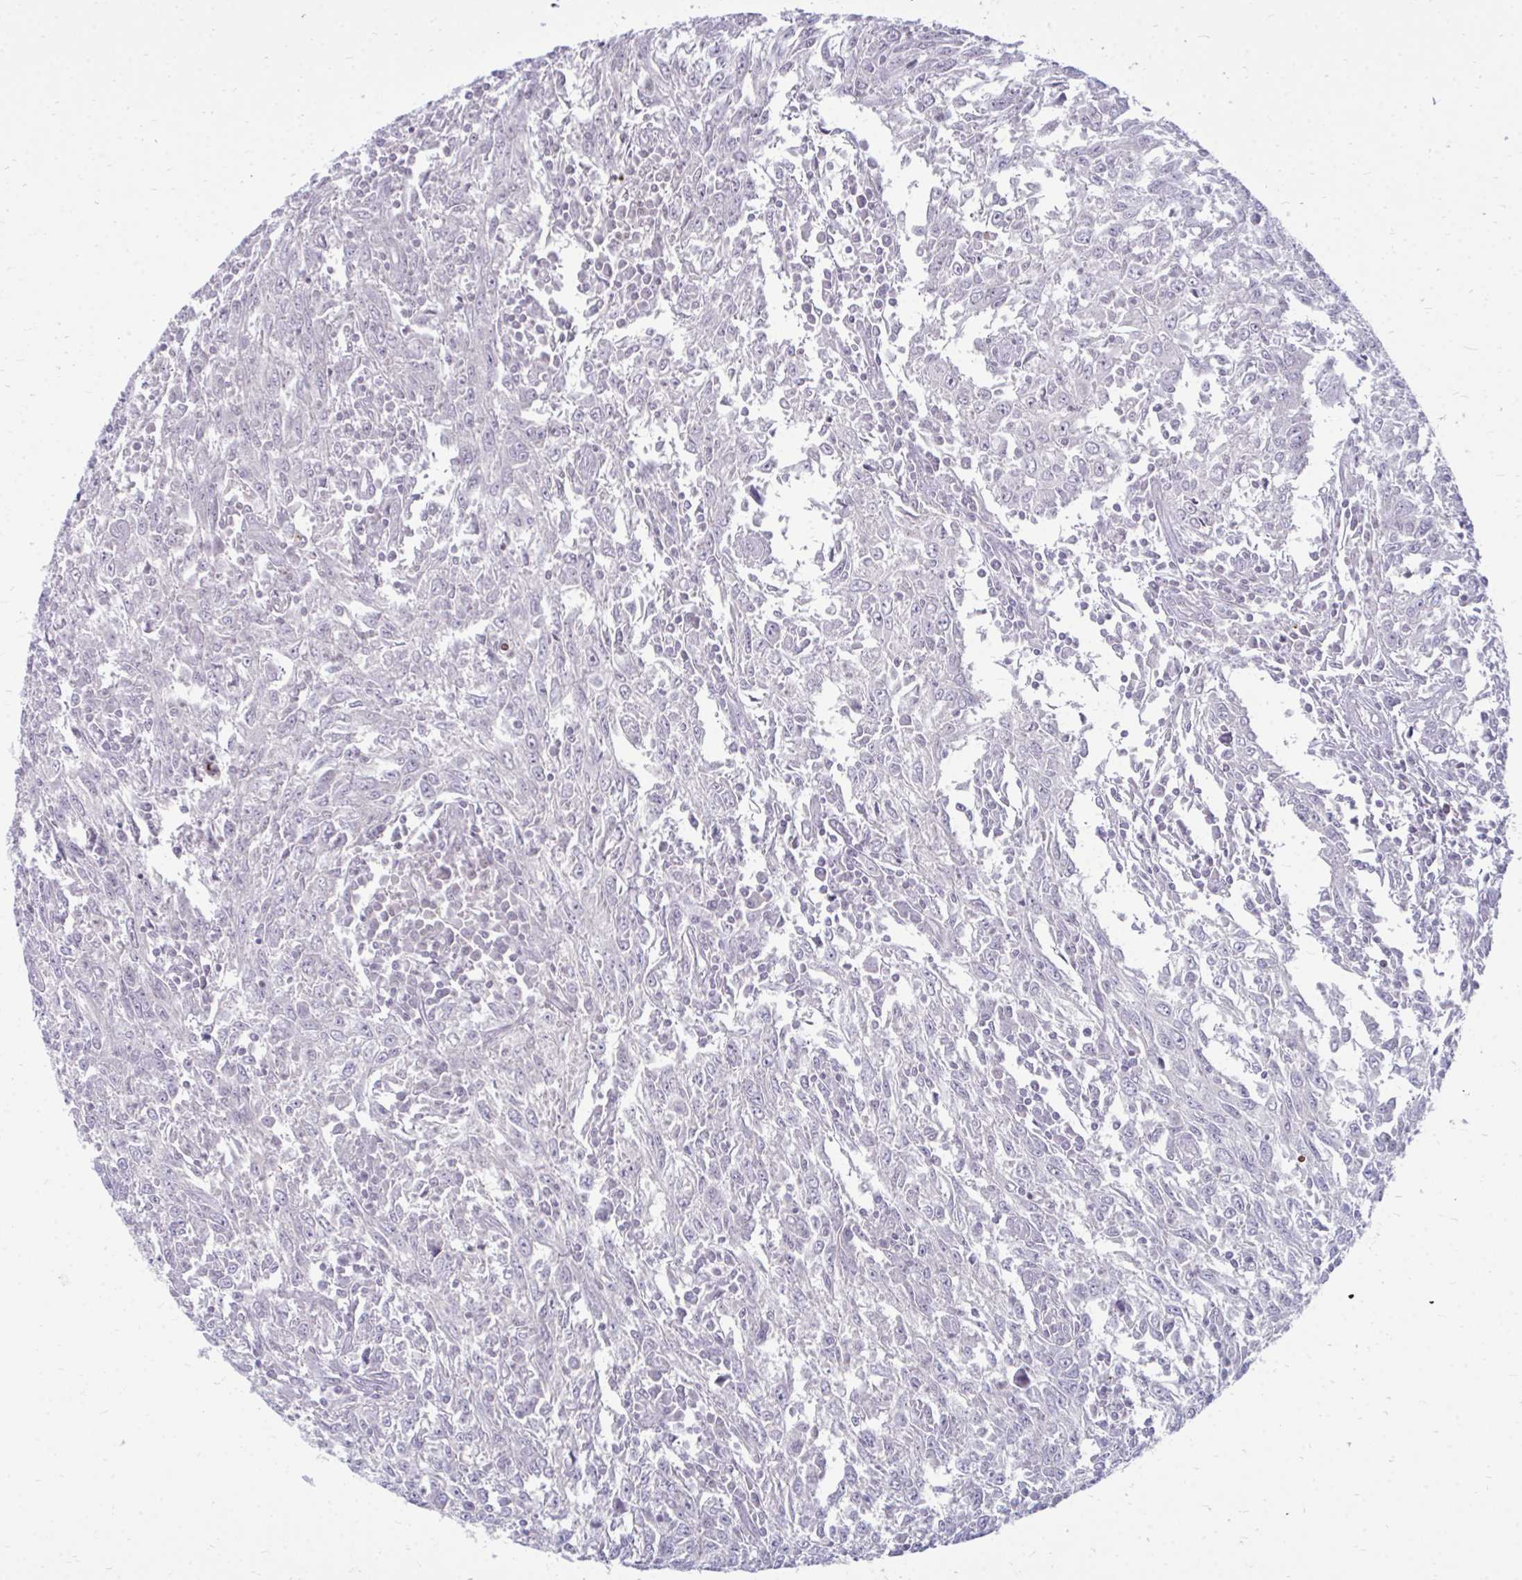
{"staining": {"intensity": "negative", "quantity": "none", "location": "none"}, "tissue": "breast cancer", "cell_type": "Tumor cells", "image_type": "cancer", "snomed": [{"axis": "morphology", "description": "Duct carcinoma"}, {"axis": "topography", "description": "Breast"}], "caption": "Tumor cells are negative for protein expression in human breast cancer.", "gene": "ACSL5", "patient": {"sex": "female", "age": 50}}